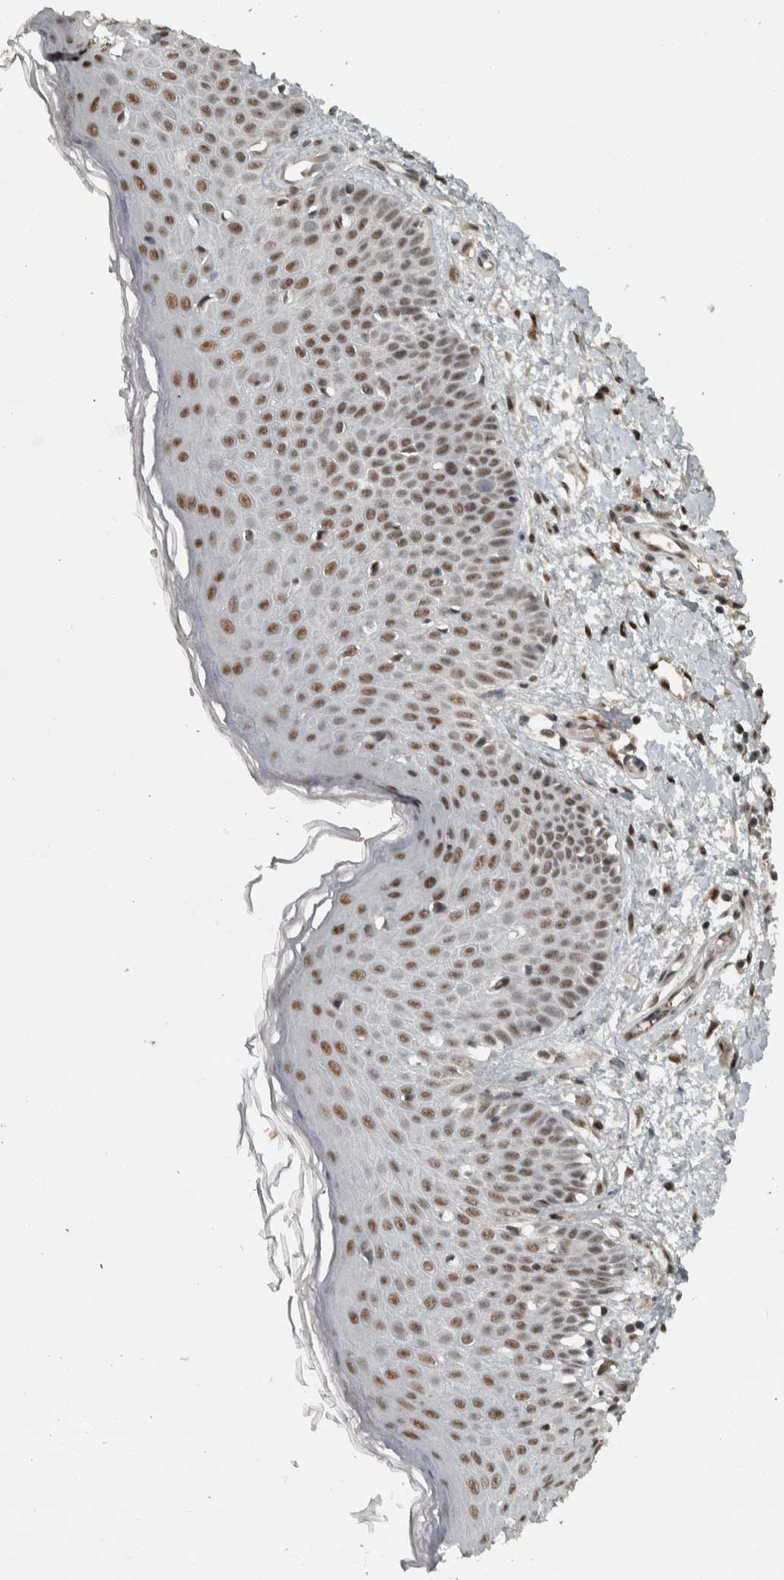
{"staining": {"intensity": "moderate", "quantity": ">75%", "location": "nuclear"}, "tissue": "skin", "cell_type": "Fibroblasts", "image_type": "normal", "snomed": [{"axis": "morphology", "description": "Normal tissue, NOS"}, {"axis": "morphology", "description": "Inflammation, NOS"}, {"axis": "topography", "description": "Skin"}], "caption": "Human skin stained with a brown dye reveals moderate nuclear positive expression in approximately >75% of fibroblasts.", "gene": "DDX42", "patient": {"sex": "female", "age": 44}}